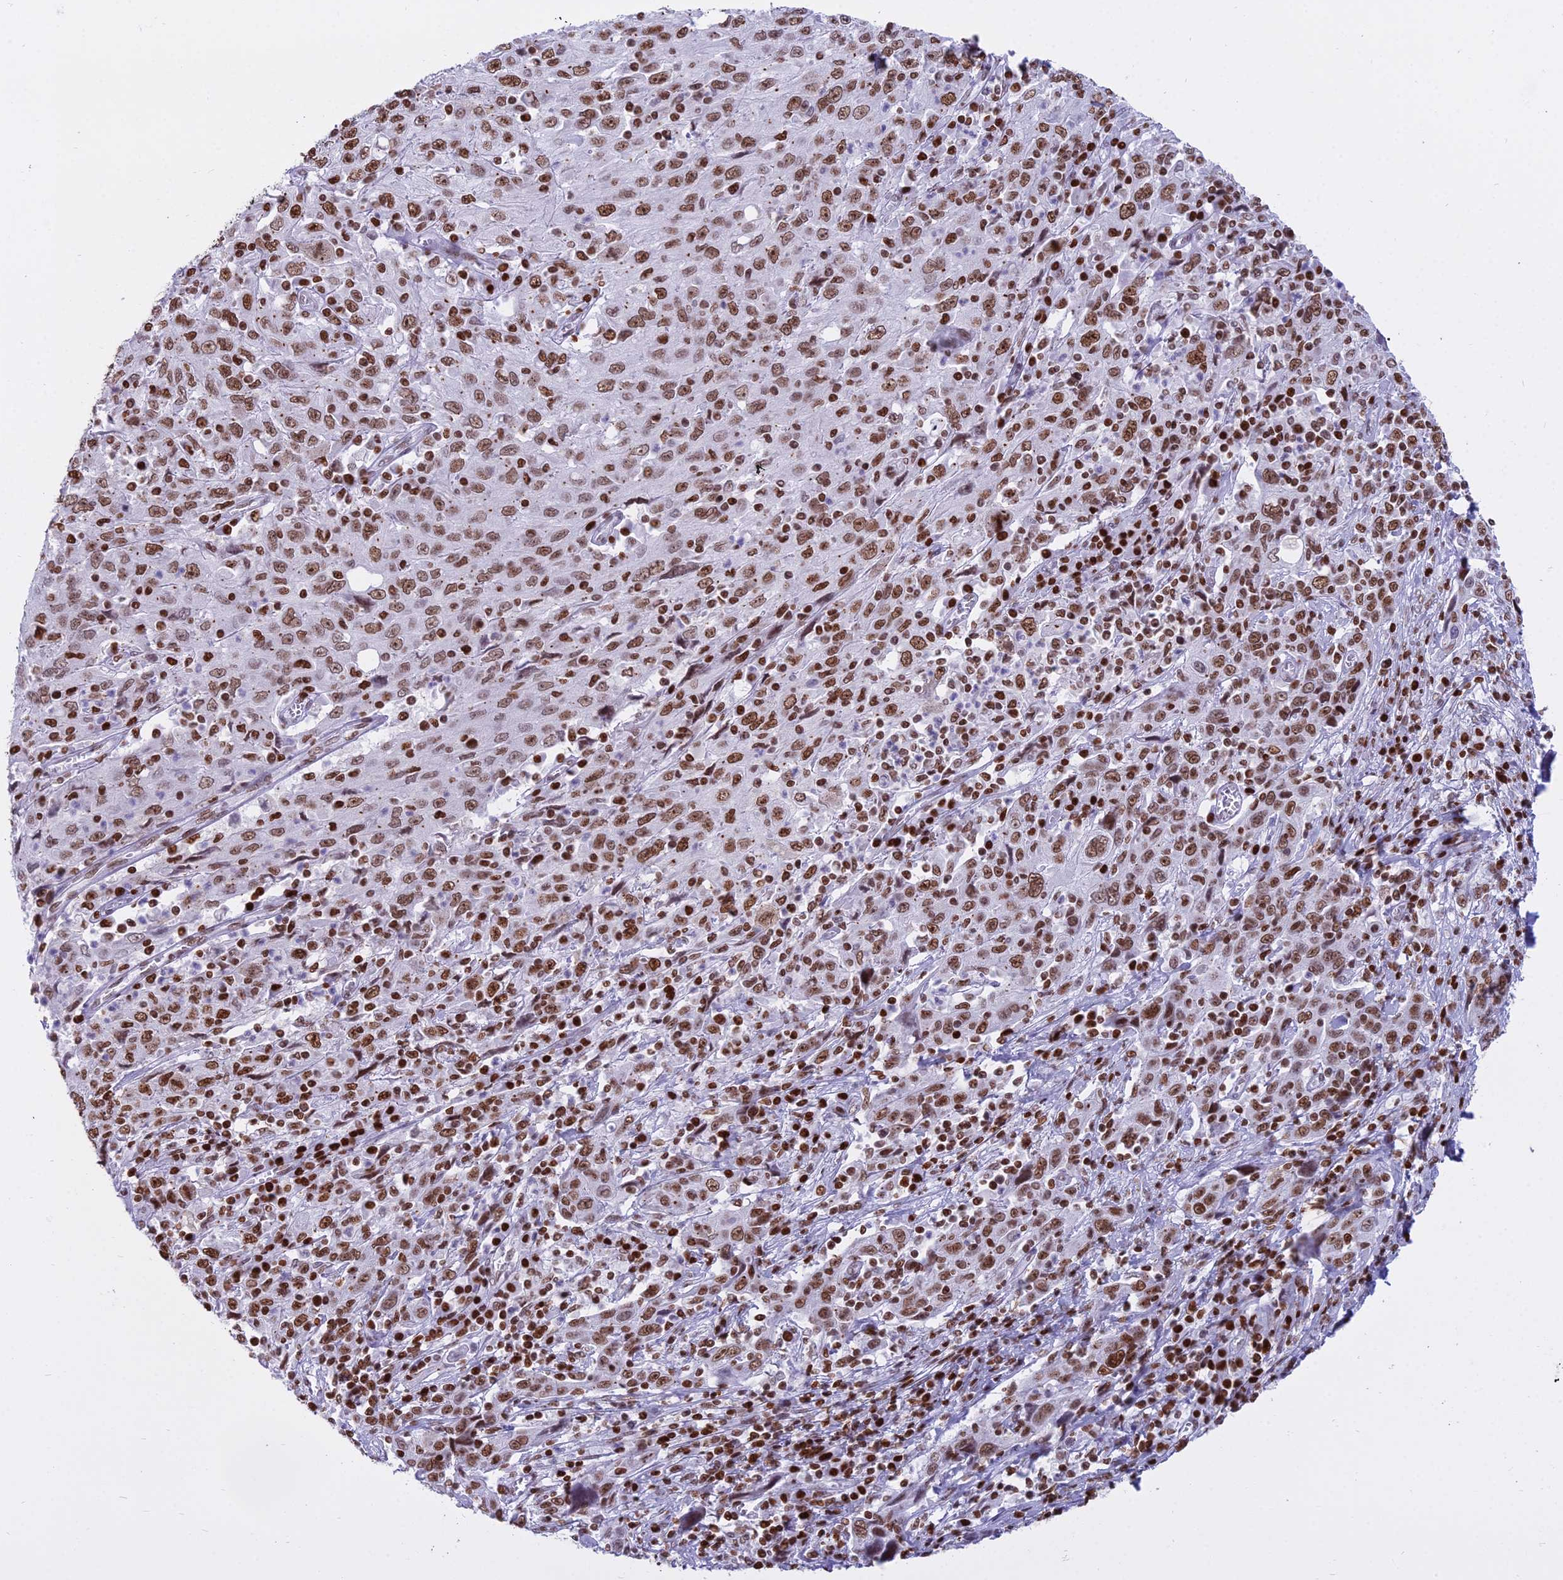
{"staining": {"intensity": "moderate", "quantity": ">75%", "location": "nuclear"}, "tissue": "cervical cancer", "cell_type": "Tumor cells", "image_type": "cancer", "snomed": [{"axis": "morphology", "description": "Squamous cell carcinoma, NOS"}, {"axis": "topography", "description": "Cervix"}], "caption": "The histopathology image exhibits immunohistochemical staining of cervical cancer (squamous cell carcinoma). There is moderate nuclear positivity is present in approximately >75% of tumor cells. (Stains: DAB (3,3'-diaminobenzidine) in brown, nuclei in blue, Microscopy: brightfield microscopy at high magnification).", "gene": "PARP1", "patient": {"sex": "female", "age": 46}}